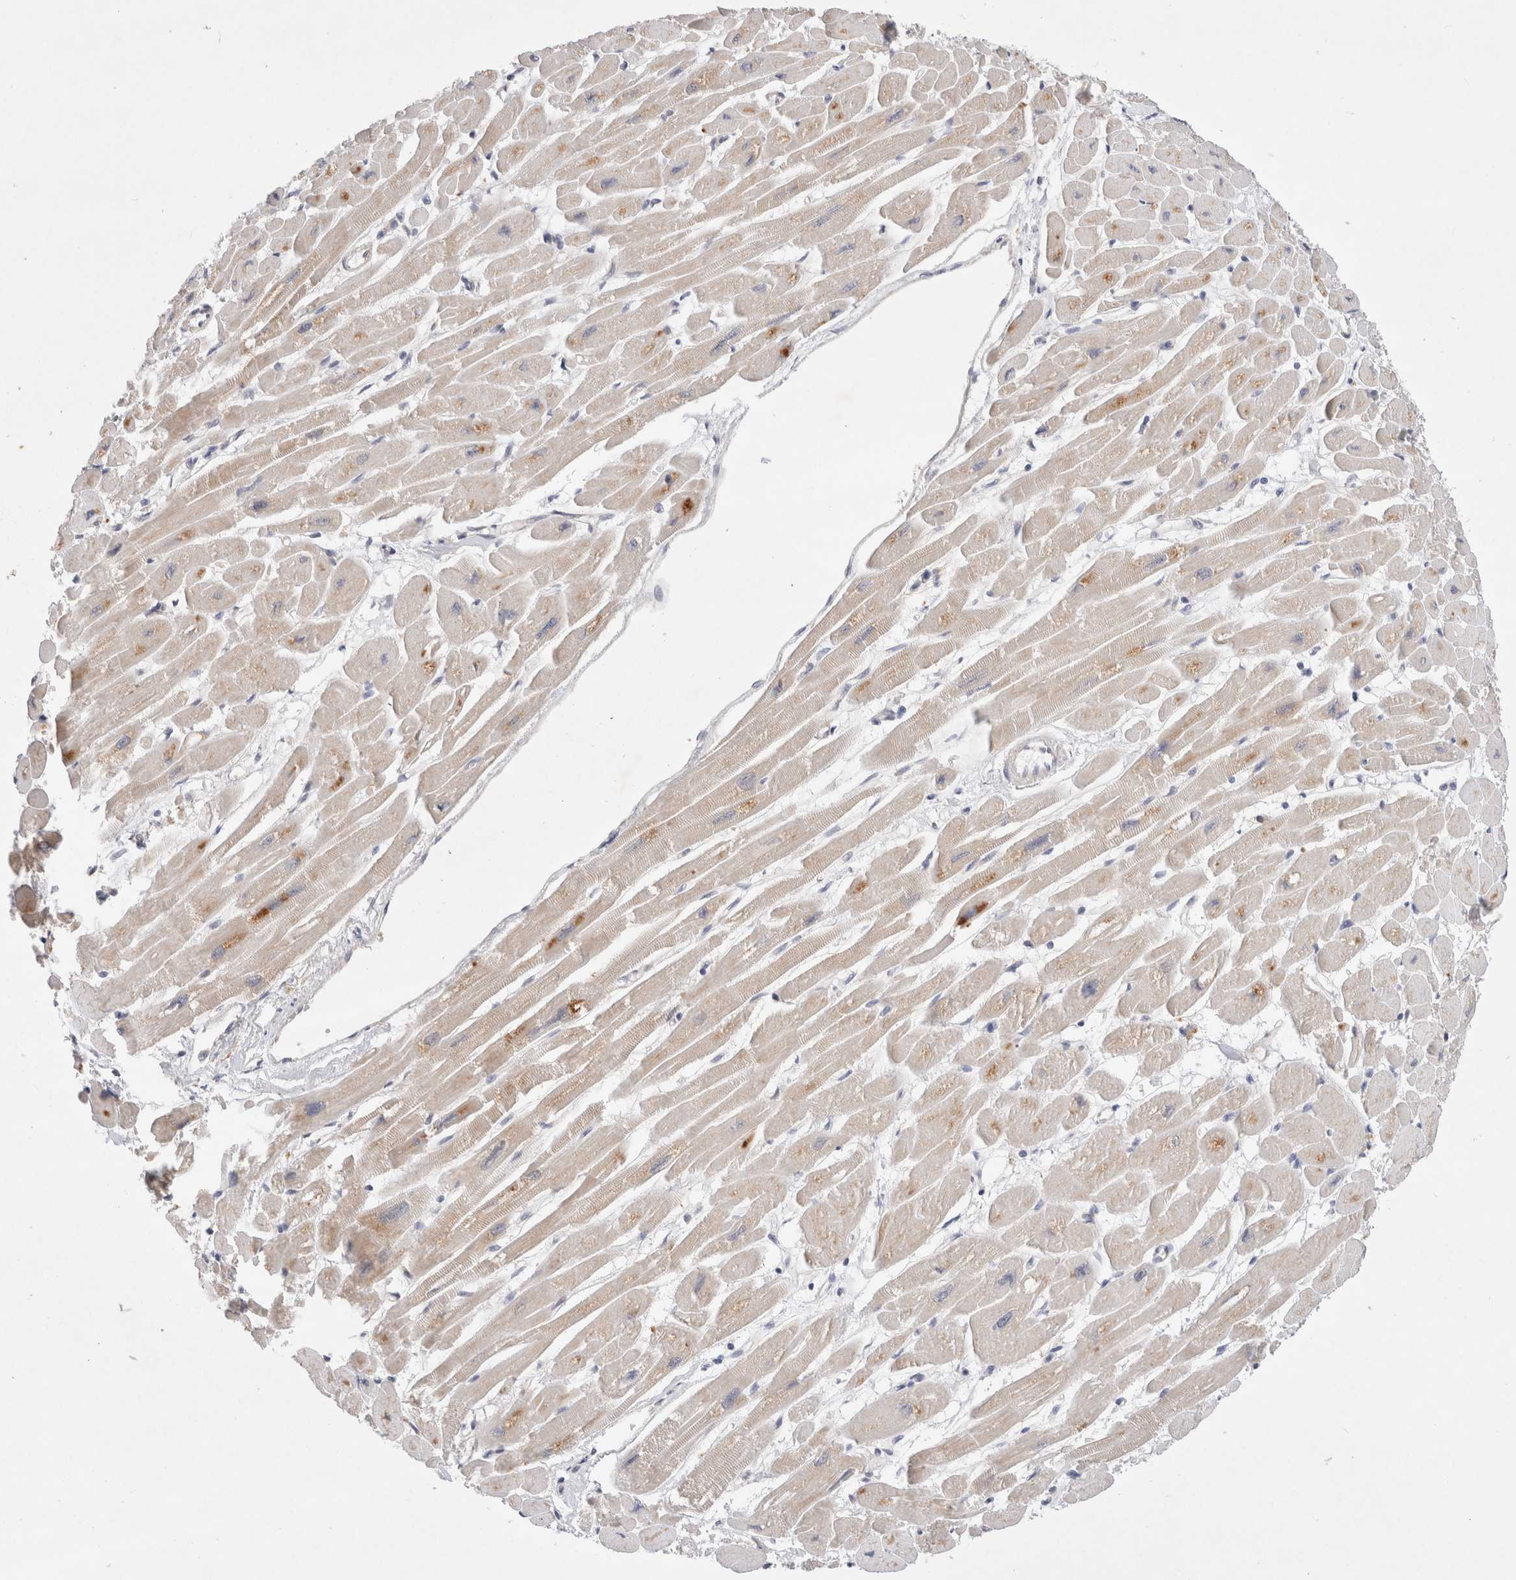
{"staining": {"intensity": "strong", "quantity": "<25%", "location": "nuclear"}, "tissue": "heart muscle", "cell_type": "Cardiomyocytes", "image_type": "normal", "snomed": [{"axis": "morphology", "description": "Normal tissue, NOS"}, {"axis": "topography", "description": "Heart"}], "caption": "Cardiomyocytes demonstrate medium levels of strong nuclear staining in about <25% of cells in unremarkable human heart muscle. (Brightfield microscopy of DAB IHC at high magnification).", "gene": "GTF2I", "patient": {"sex": "female", "age": 54}}